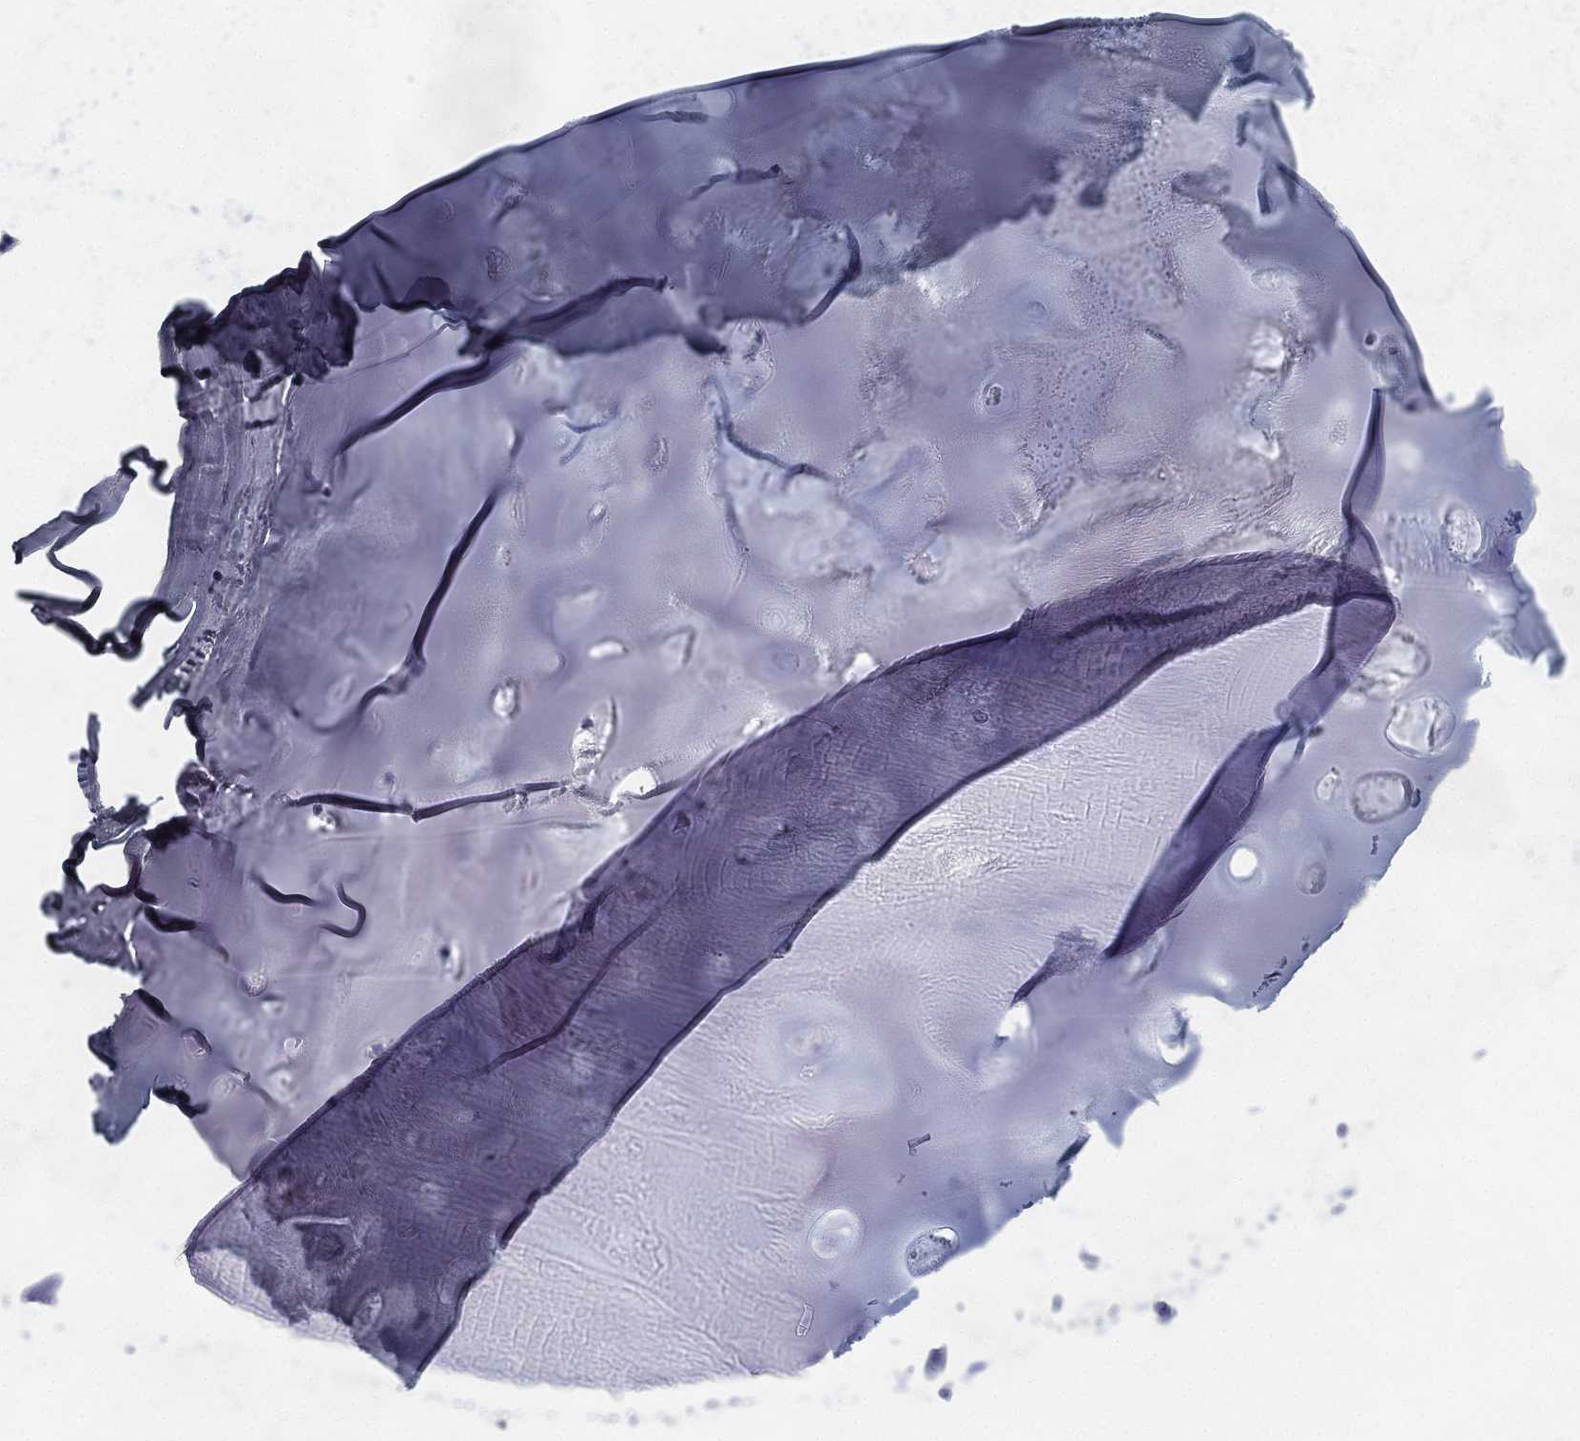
{"staining": {"intensity": "negative", "quantity": "none", "location": "none"}, "tissue": "soft tissue", "cell_type": "Chondrocytes", "image_type": "normal", "snomed": [{"axis": "morphology", "description": "Normal tissue, NOS"}, {"axis": "morphology", "description": "Squamous cell carcinoma, NOS"}, {"axis": "topography", "description": "Cartilage tissue"}, {"axis": "topography", "description": "Lung"}], "caption": "Normal soft tissue was stained to show a protein in brown. There is no significant staining in chondrocytes.", "gene": "RGS13", "patient": {"sex": "male", "age": 66}}